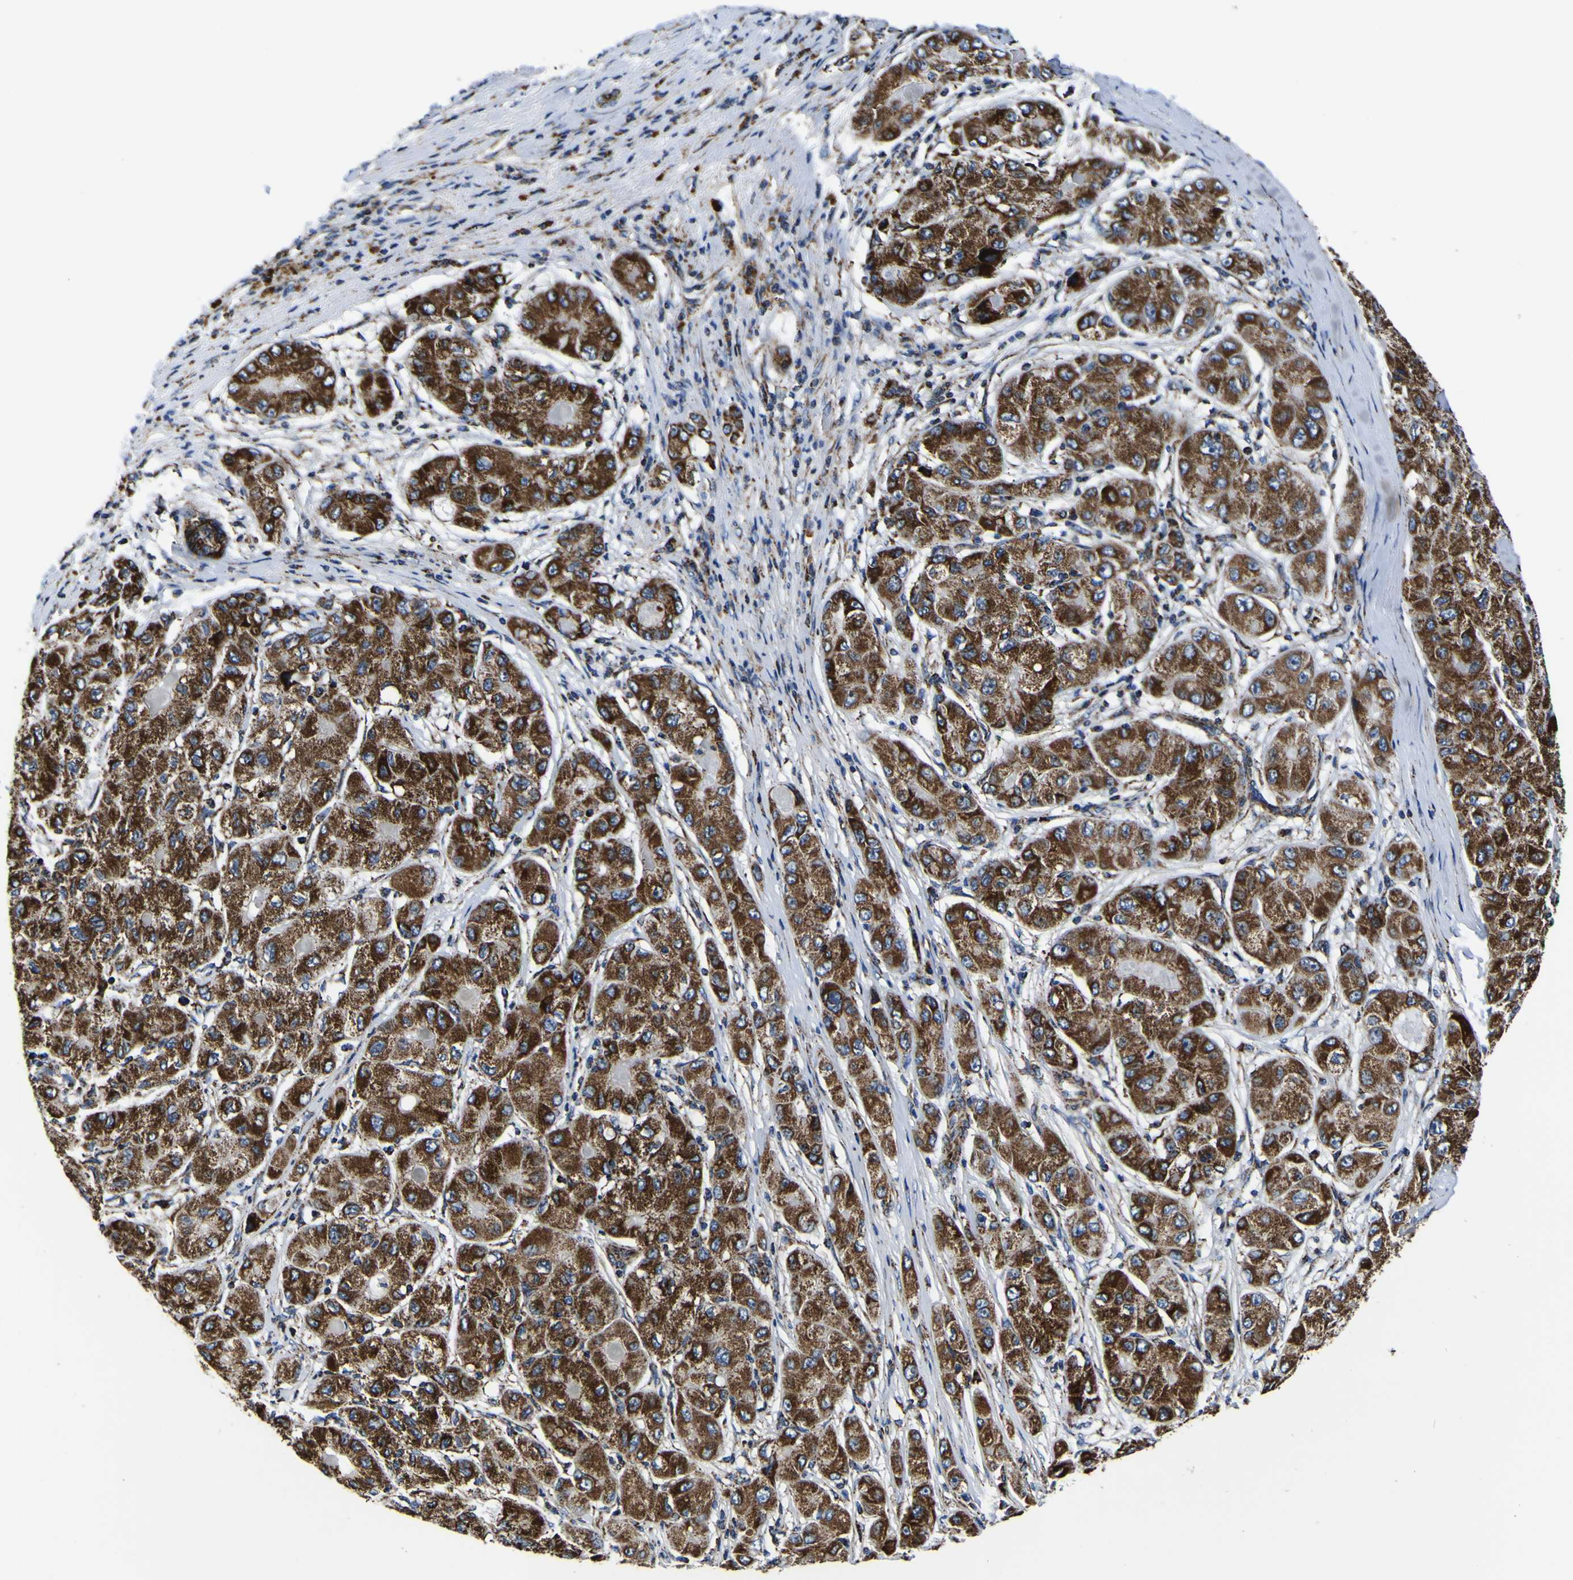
{"staining": {"intensity": "strong", "quantity": ">75%", "location": "cytoplasmic/membranous"}, "tissue": "liver cancer", "cell_type": "Tumor cells", "image_type": "cancer", "snomed": [{"axis": "morphology", "description": "Carcinoma, Hepatocellular, NOS"}, {"axis": "topography", "description": "Liver"}], "caption": "Immunohistochemistry of human liver cancer exhibits high levels of strong cytoplasmic/membranous staining in approximately >75% of tumor cells.", "gene": "PTRH2", "patient": {"sex": "male", "age": 80}}